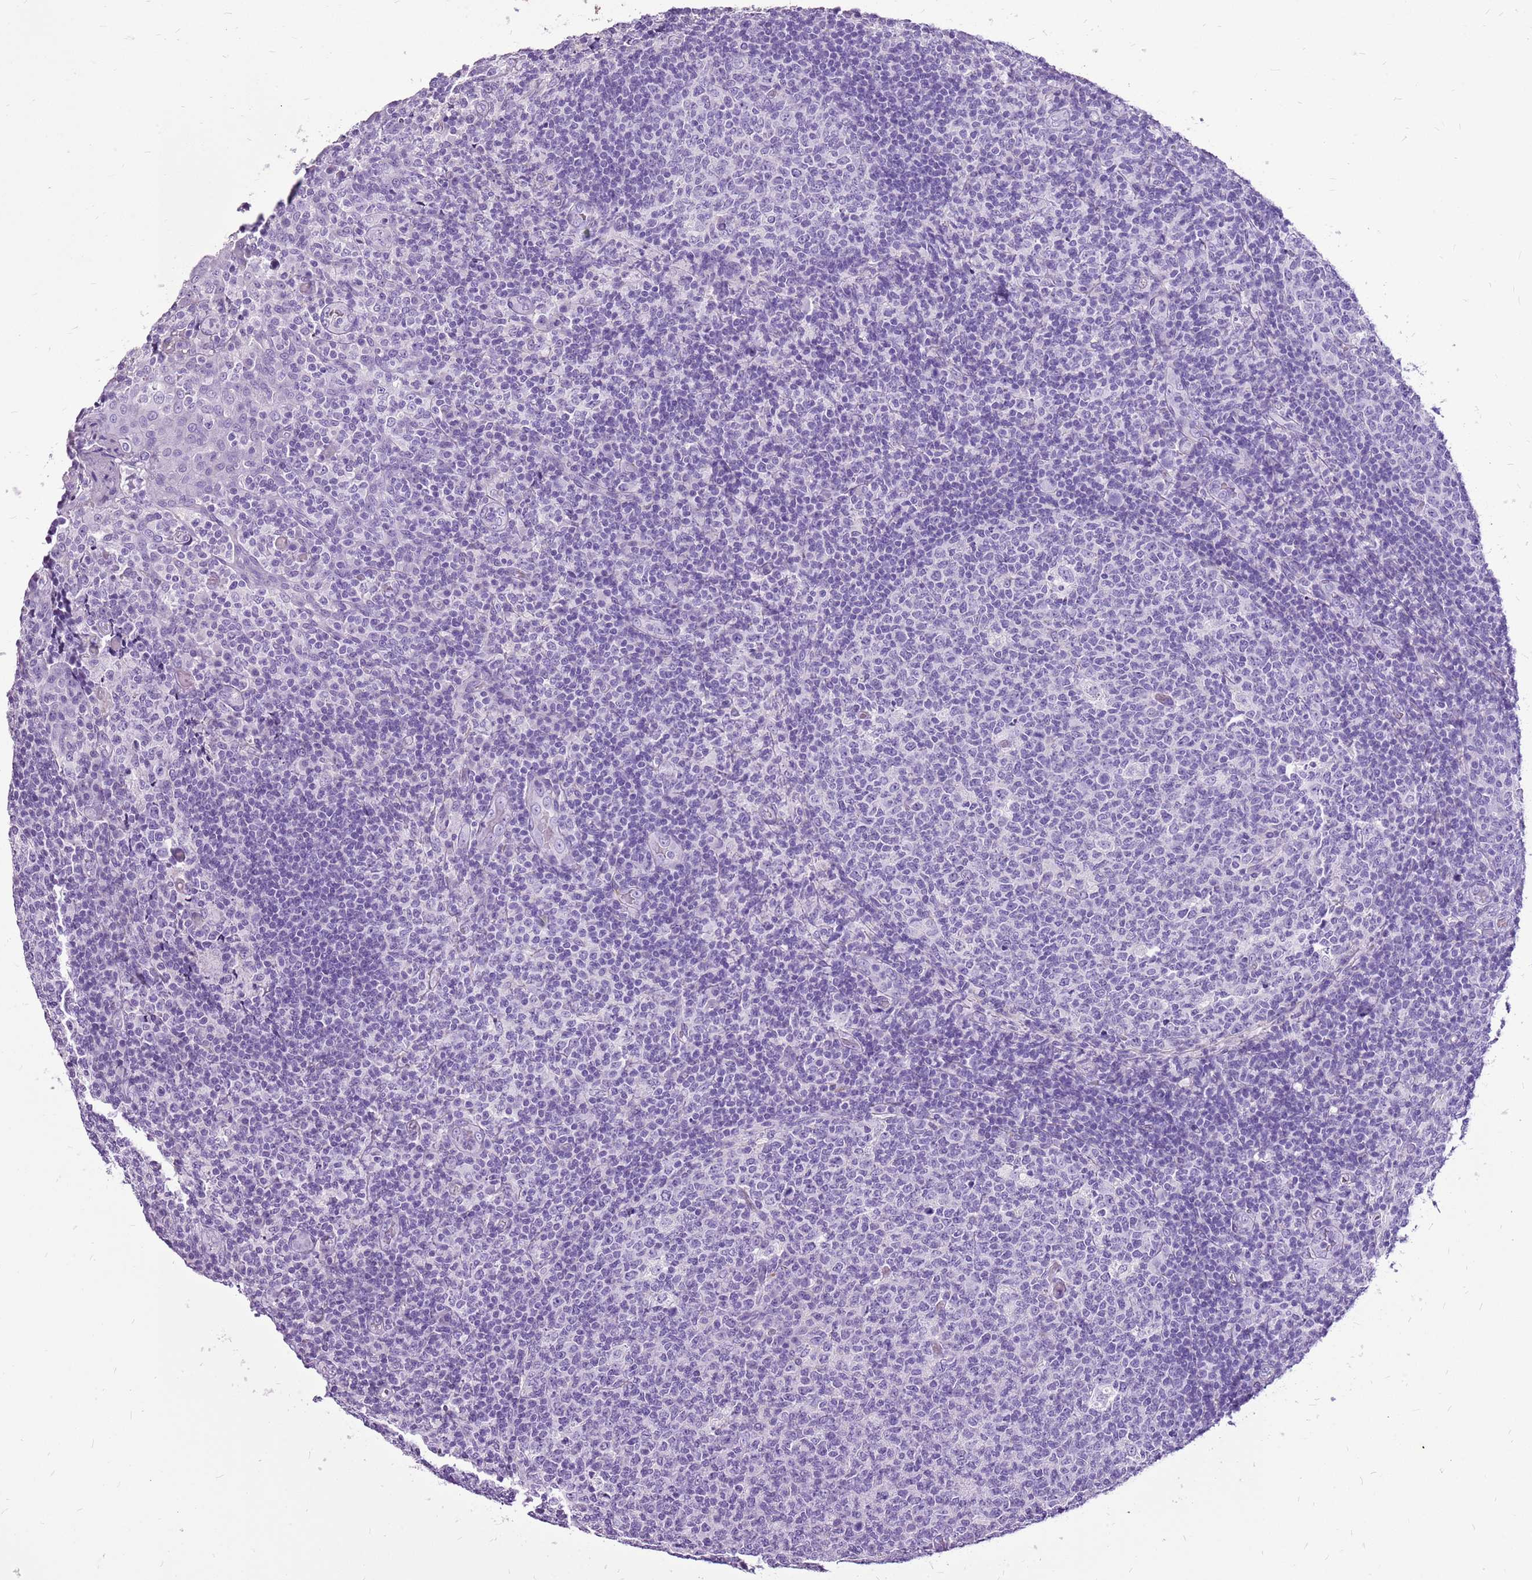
{"staining": {"intensity": "negative", "quantity": "none", "location": "none"}, "tissue": "tonsil", "cell_type": "Germinal center cells", "image_type": "normal", "snomed": [{"axis": "morphology", "description": "Normal tissue, NOS"}, {"axis": "topography", "description": "Tonsil"}], "caption": "The image shows no staining of germinal center cells in benign tonsil. (Brightfield microscopy of DAB immunohistochemistry at high magnification).", "gene": "ACSS3", "patient": {"sex": "female", "age": 19}}